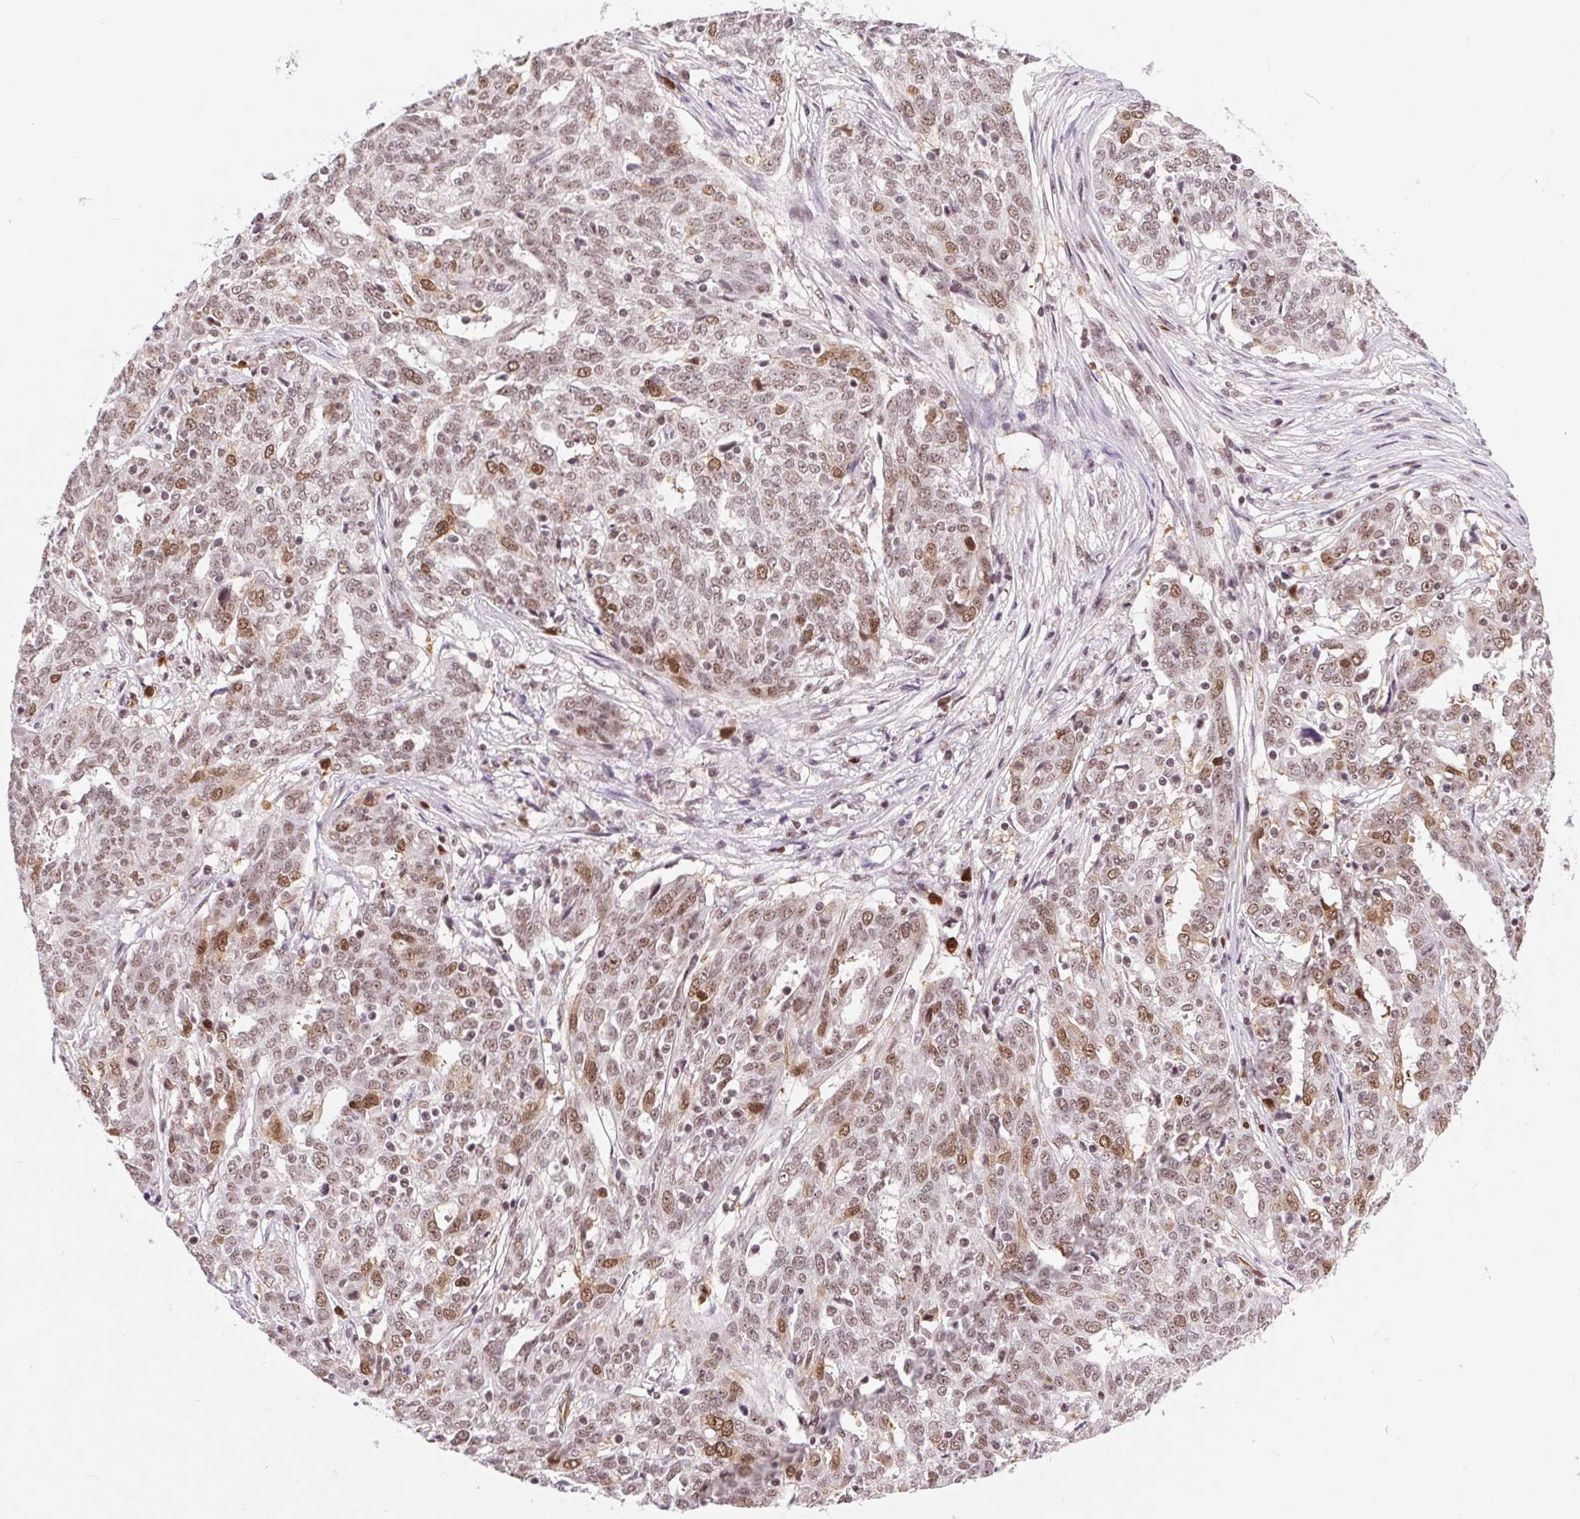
{"staining": {"intensity": "moderate", "quantity": ">75%", "location": "nuclear"}, "tissue": "ovarian cancer", "cell_type": "Tumor cells", "image_type": "cancer", "snomed": [{"axis": "morphology", "description": "Cystadenocarcinoma, serous, NOS"}, {"axis": "topography", "description": "Ovary"}], "caption": "The image displays staining of ovarian cancer (serous cystadenocarcinoma), revealing moderate nuclear protein expression (brown color) within tumor cells.", "gene": "CD2BP2", "patient": {"sex": "female", "age": 67}}